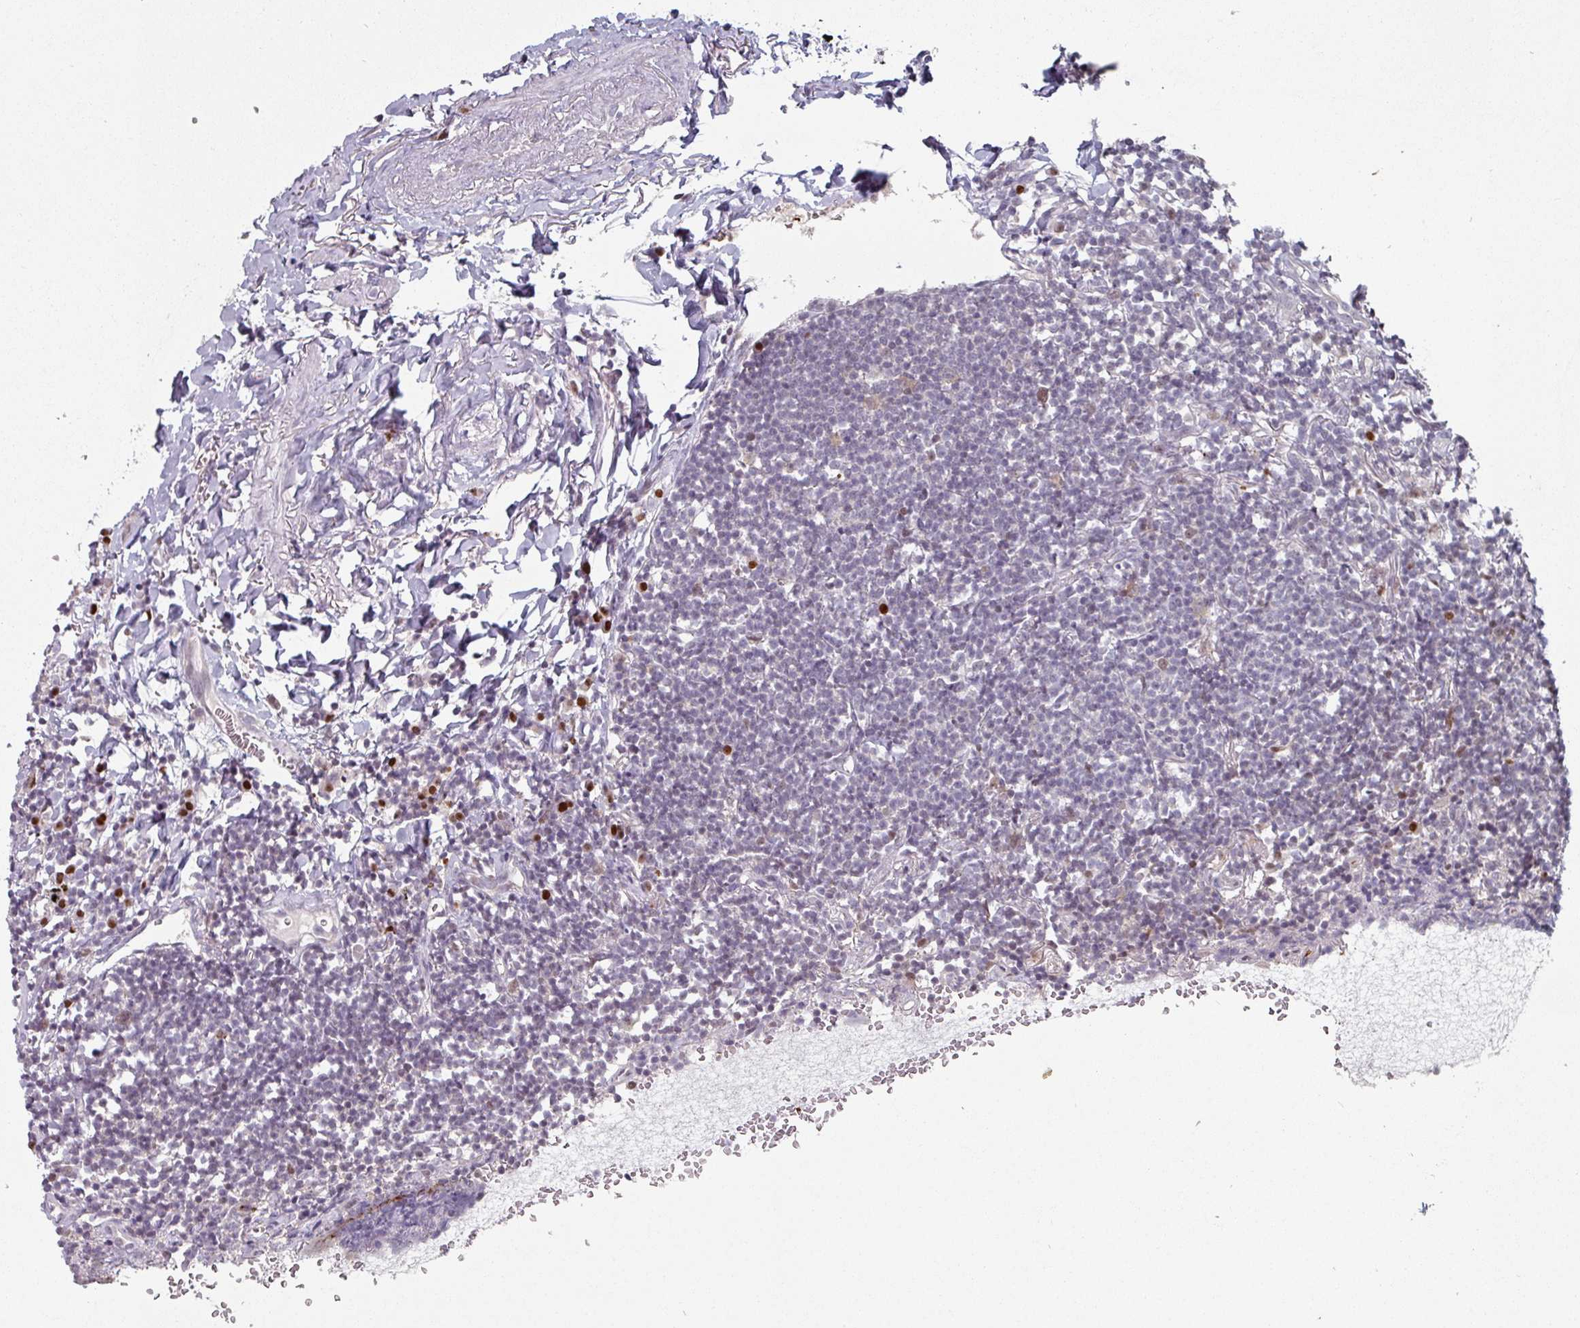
{"staining": {"intensity": "negative", "quantity": "none", "location": "none"}, "tissue": "lymphoma", "cell_type": "Tumor cells", "image_type": "cancer", "snomed": [{"axis": "morphology", "description": "Malignant lymphoma, non-Hodgkin's type, Low grade"}, {"axis": "topography", "description": "Lung"}], "caption": "This photomicrograph is of lymphoma stained with IHC to label a protein in brown with the nuclei are counter-stained blue. There is no expression in tumor cells.", "gene": "ZBTB6", "patient": {"sex": "female", "age": 71}}